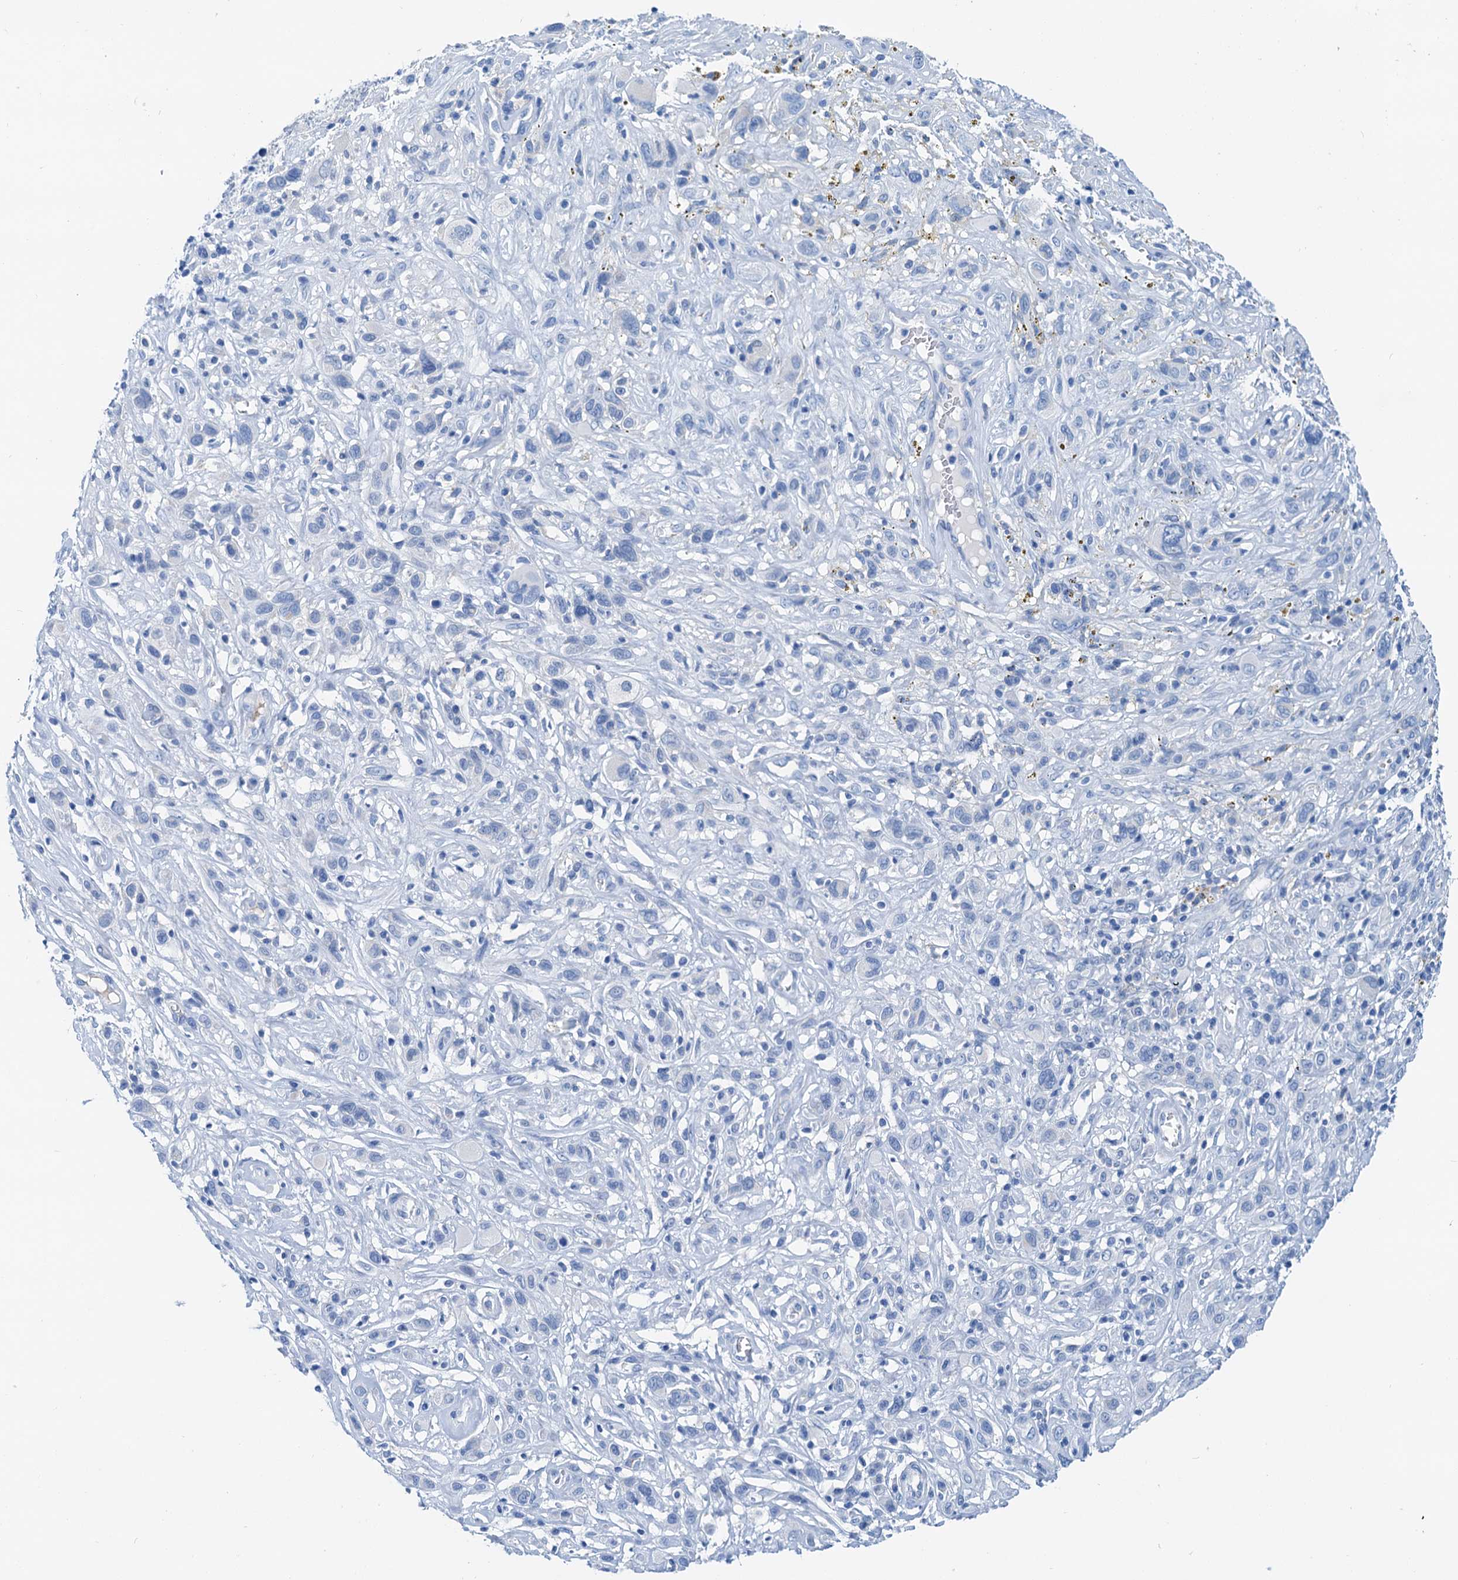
{"staining": {"intensity": "negative", "quantity": "none", "location": "none"}, "tissue": "melanoma", "cell_type": "Tumor cells", "image_type": "cancer", "snomed": [{"axis": "morphology", "description": "Malignant melanoma, NOS"}, {"axis": "topography", "description": "Skin of trunk"}], "caption": "Tumor cells show no significant positivity in malignant melanoma.", "gene": "KNDC1", "patient": {"sex": "male", "age": 71}}